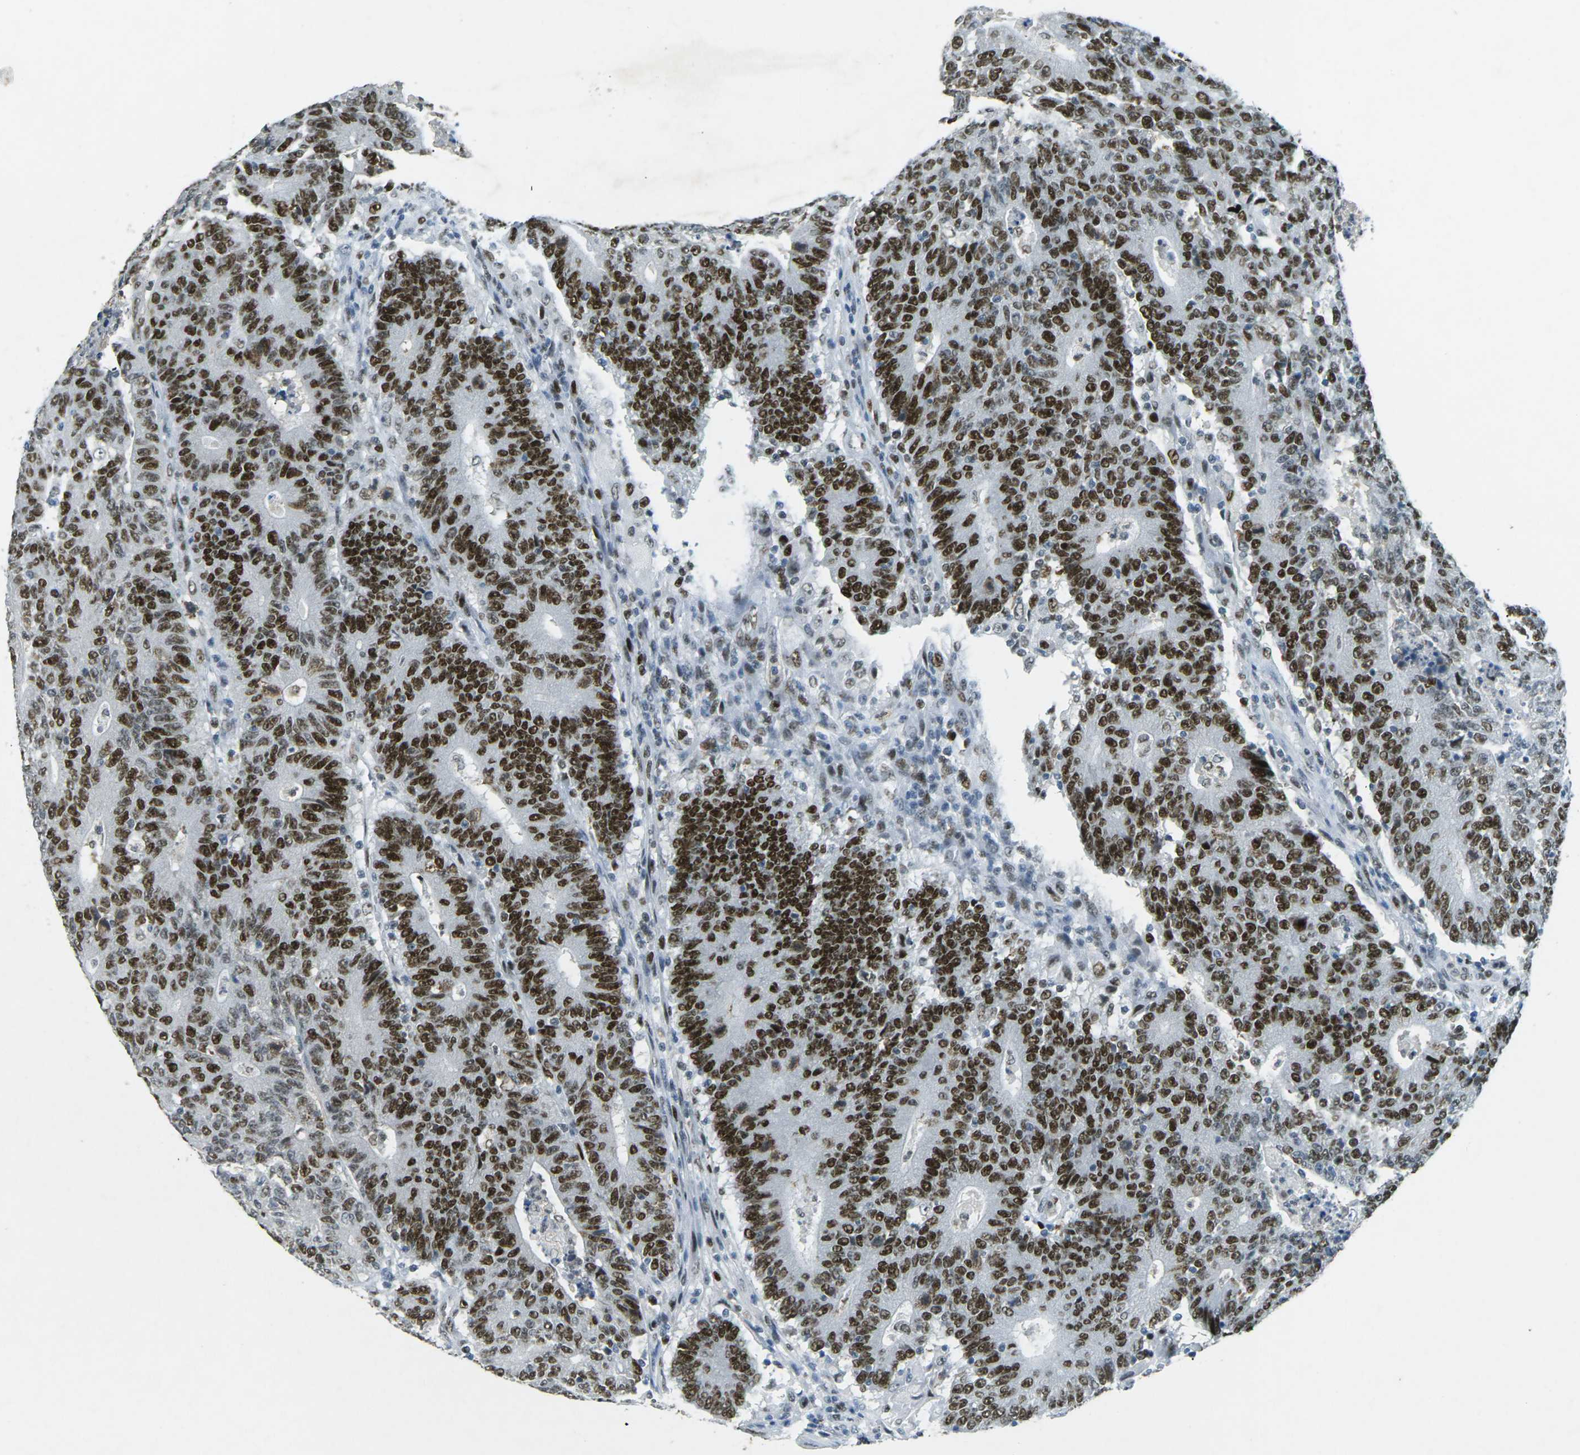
{"staining": {"intensity": "strong", "quantity": ">75%", "location": "nuclear"}, "tissue": "colorectal cancer", "cell_type": "Tumor cells", "image_type": "cancer", "snomed": [{"axis": "morphology", "description": "Normal tissue, NOS"}, {"axis": "morphology", "description": "Adenocarcinoma, NOS"}, {"axis": "topography", "description": "Colon"}], "caption": "Colorectal cancer (adenocarcinoma) stained with a protein marker reveals strong staining in tumor cells.", "gene": "RB1", "patient": {"sex": "female", "age": 75}}